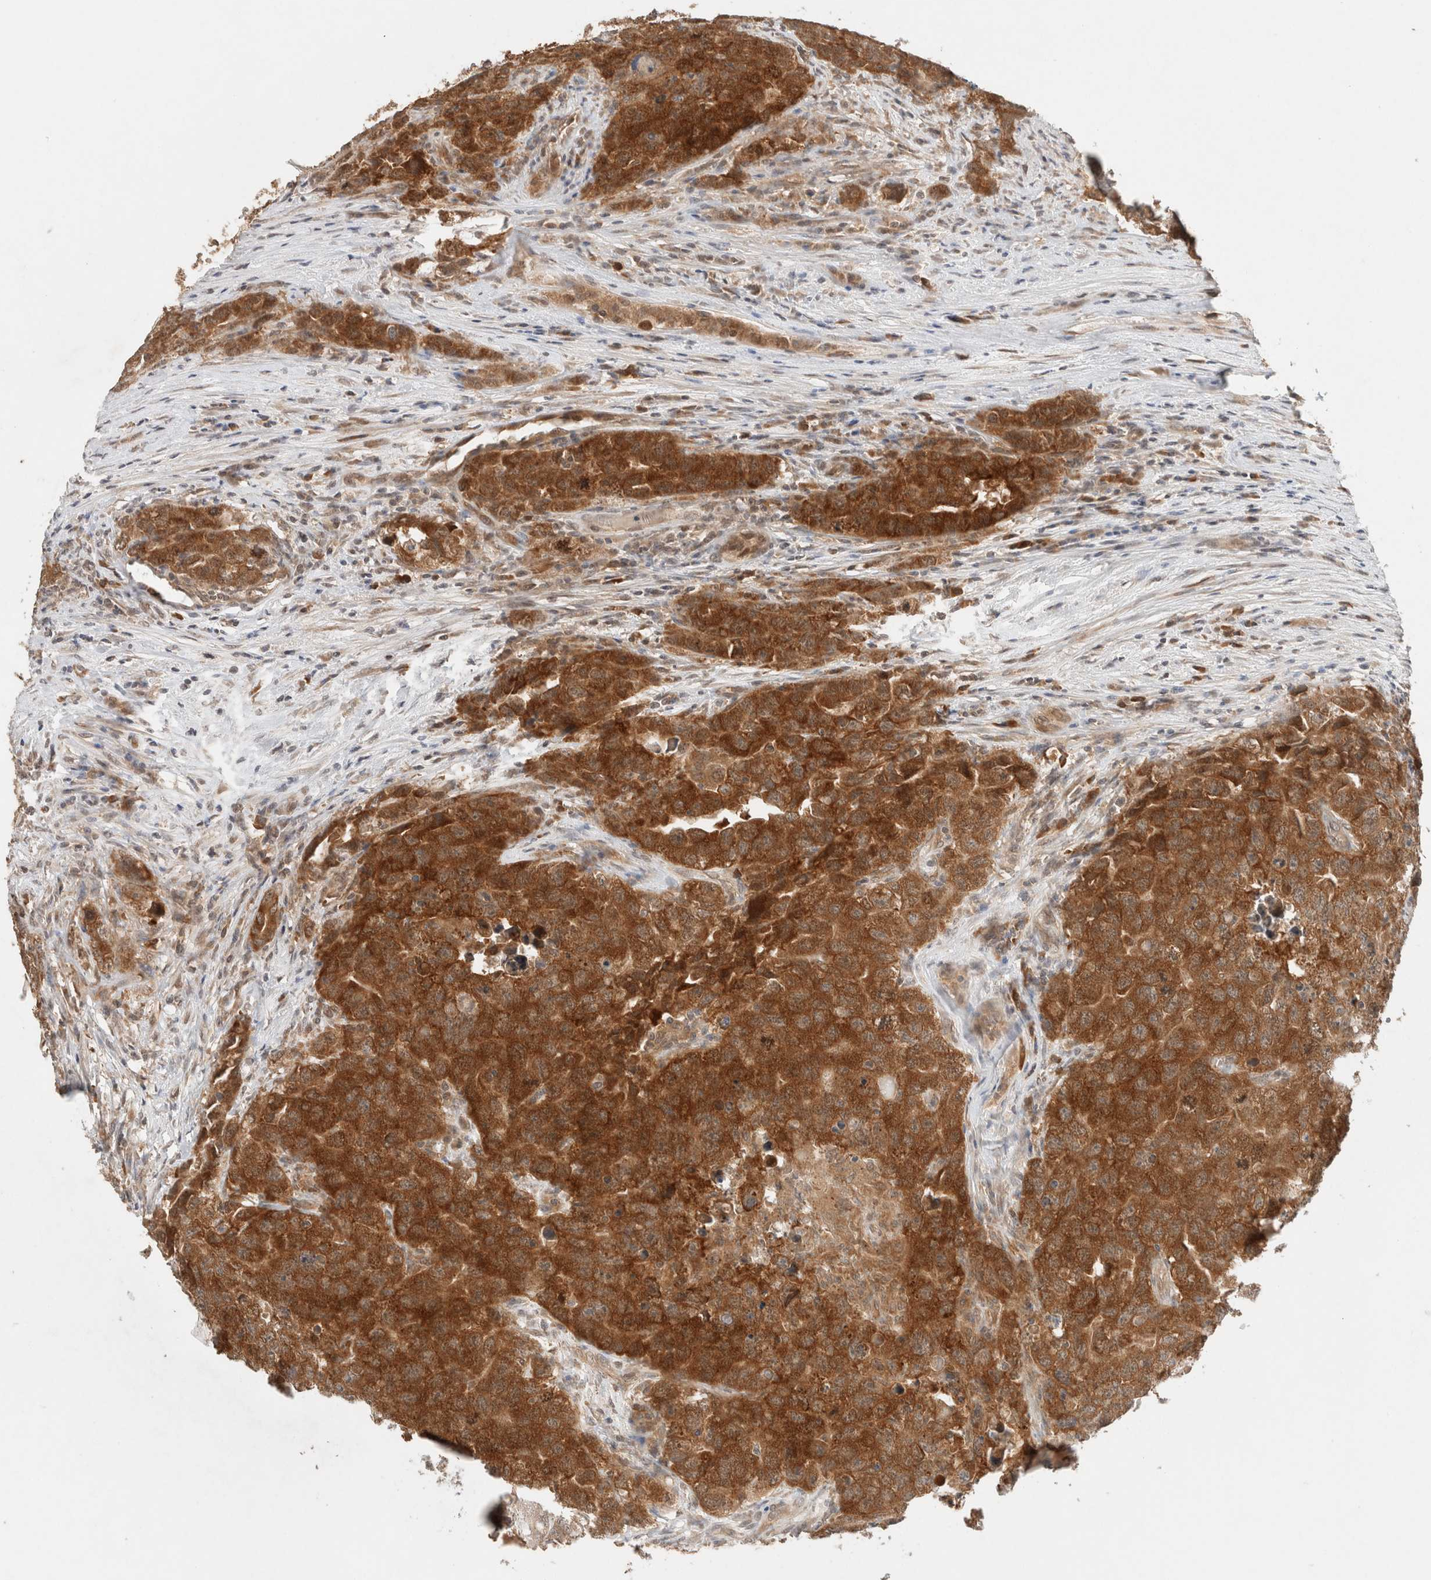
{"staining": {"intensity": "strong", "quantity": ">75%", "location": "cytoplasmic/membranous"}, "tissue": "testis cancer", "cell_type": "Tumor cells", "image_type": "cancer", "snomed": [{"axis": "morphology", "description": "Seminoma, NOS"}, {"axis": "morphology", "description": "Carcinoma, Embryonal, NOS"}, {"axis": "topography", "description": "Testis"}], "caption": "The photomicrograph demonstrates staining of seminoma (testis), revealing strong cytoplasmic/membranous protein expression (brown color) within tumor cells.", "gene": "ARFGEF2", "patient": {"sex": "male", "age": 43}}